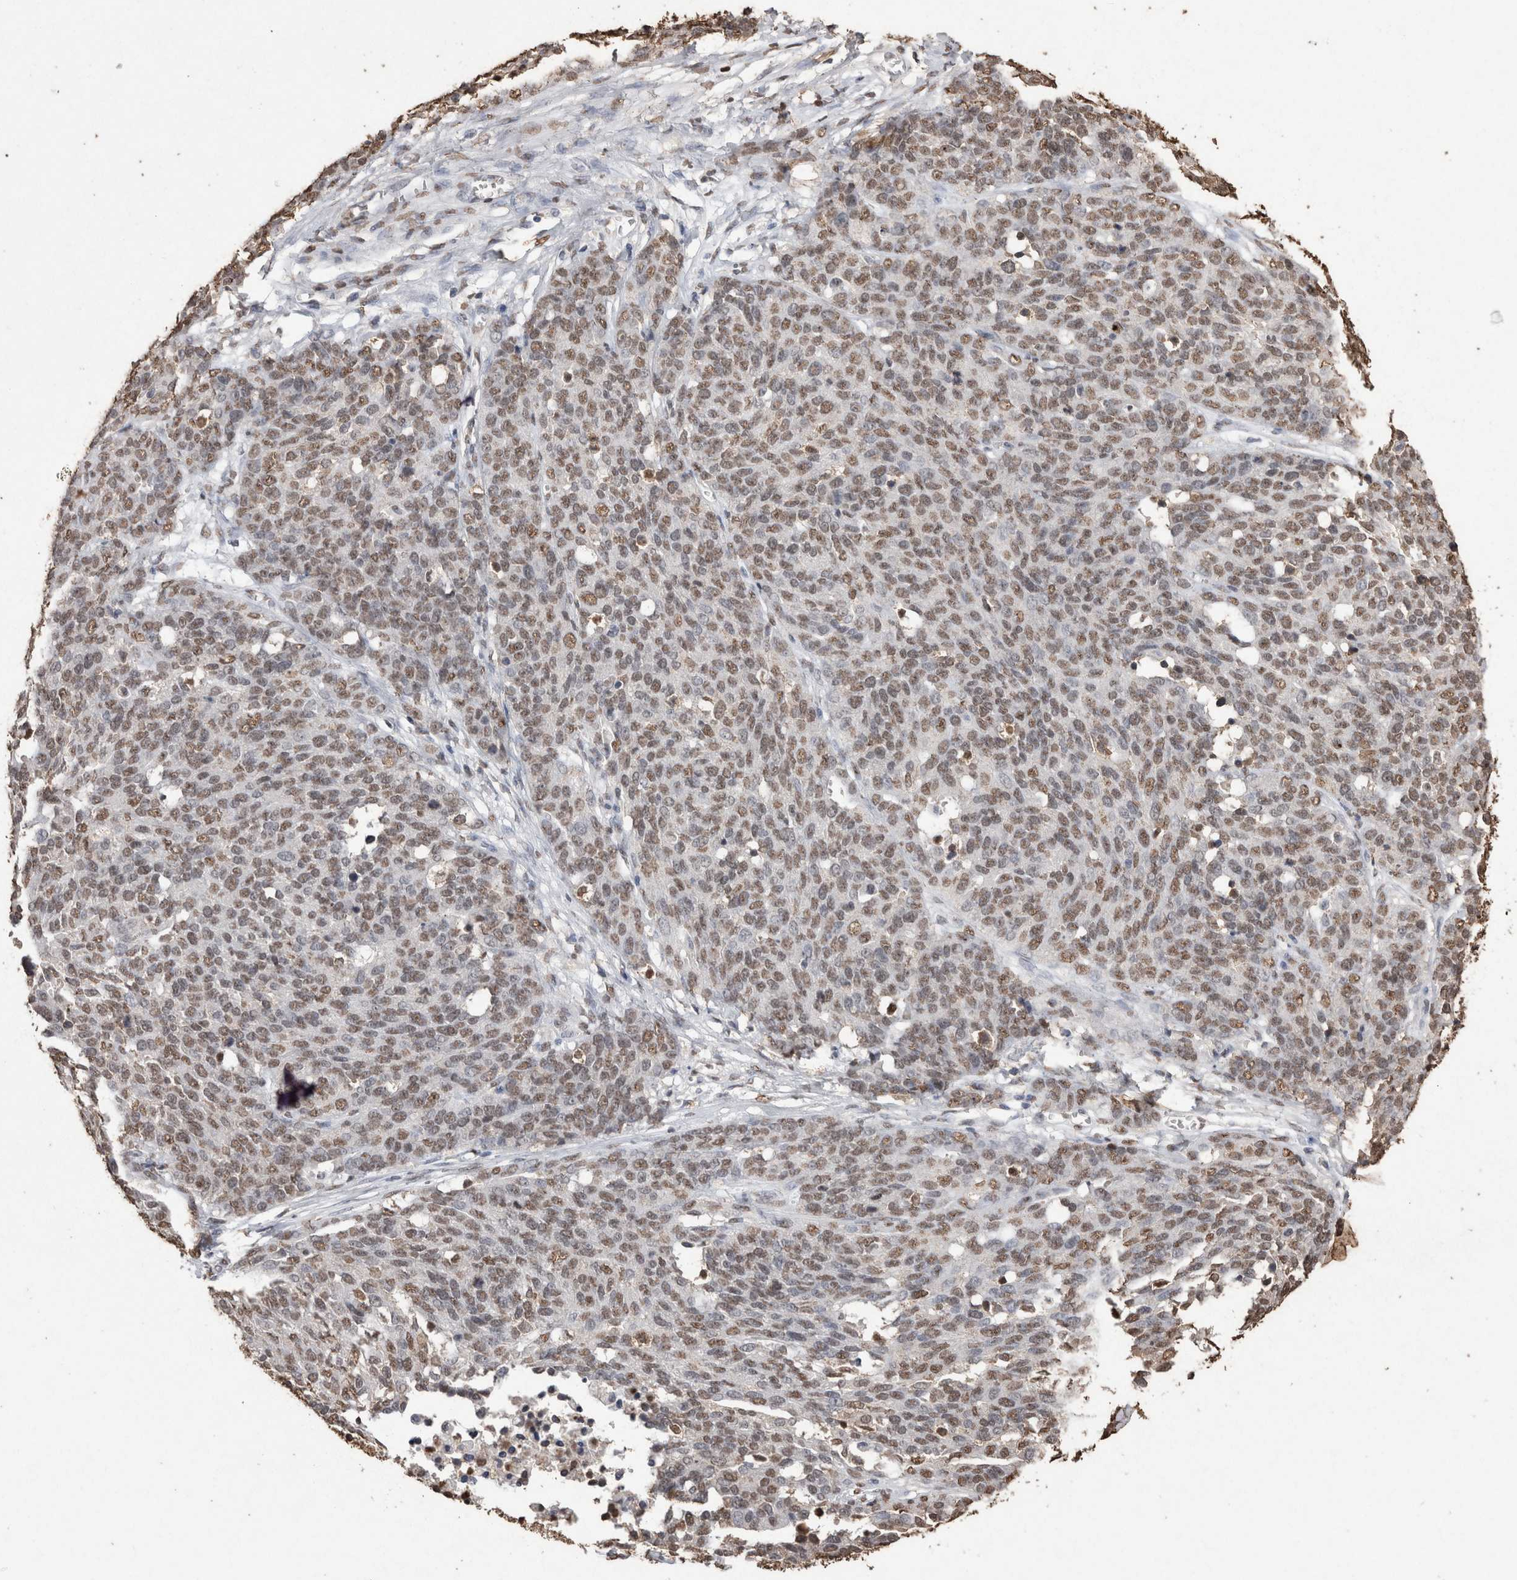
{"staining": {"intensity": "moderate", "quantity": ">75%", "location": "nuclear"}, "tissue": "ovarian cancer", "cell_type": "Tumor cells", "image_type": "cancer", "snomed": [{"axis": "morphology", "description": "Cystadenocarcinoma, serous, NOS"}, {"axis": "topography", "description": "Ovary"}], "caption": "This photomicrograph displays ovarian serous cystadenocarcinoma stained with immunohistochemistry (IHC) to label a protein in brown. The nuclear of tumor cells show moderate positivity for the protein. Nuclei are counter-stained blue.", "gene": "NTHL1", "patient": {"sex": "female", "age": 44}}